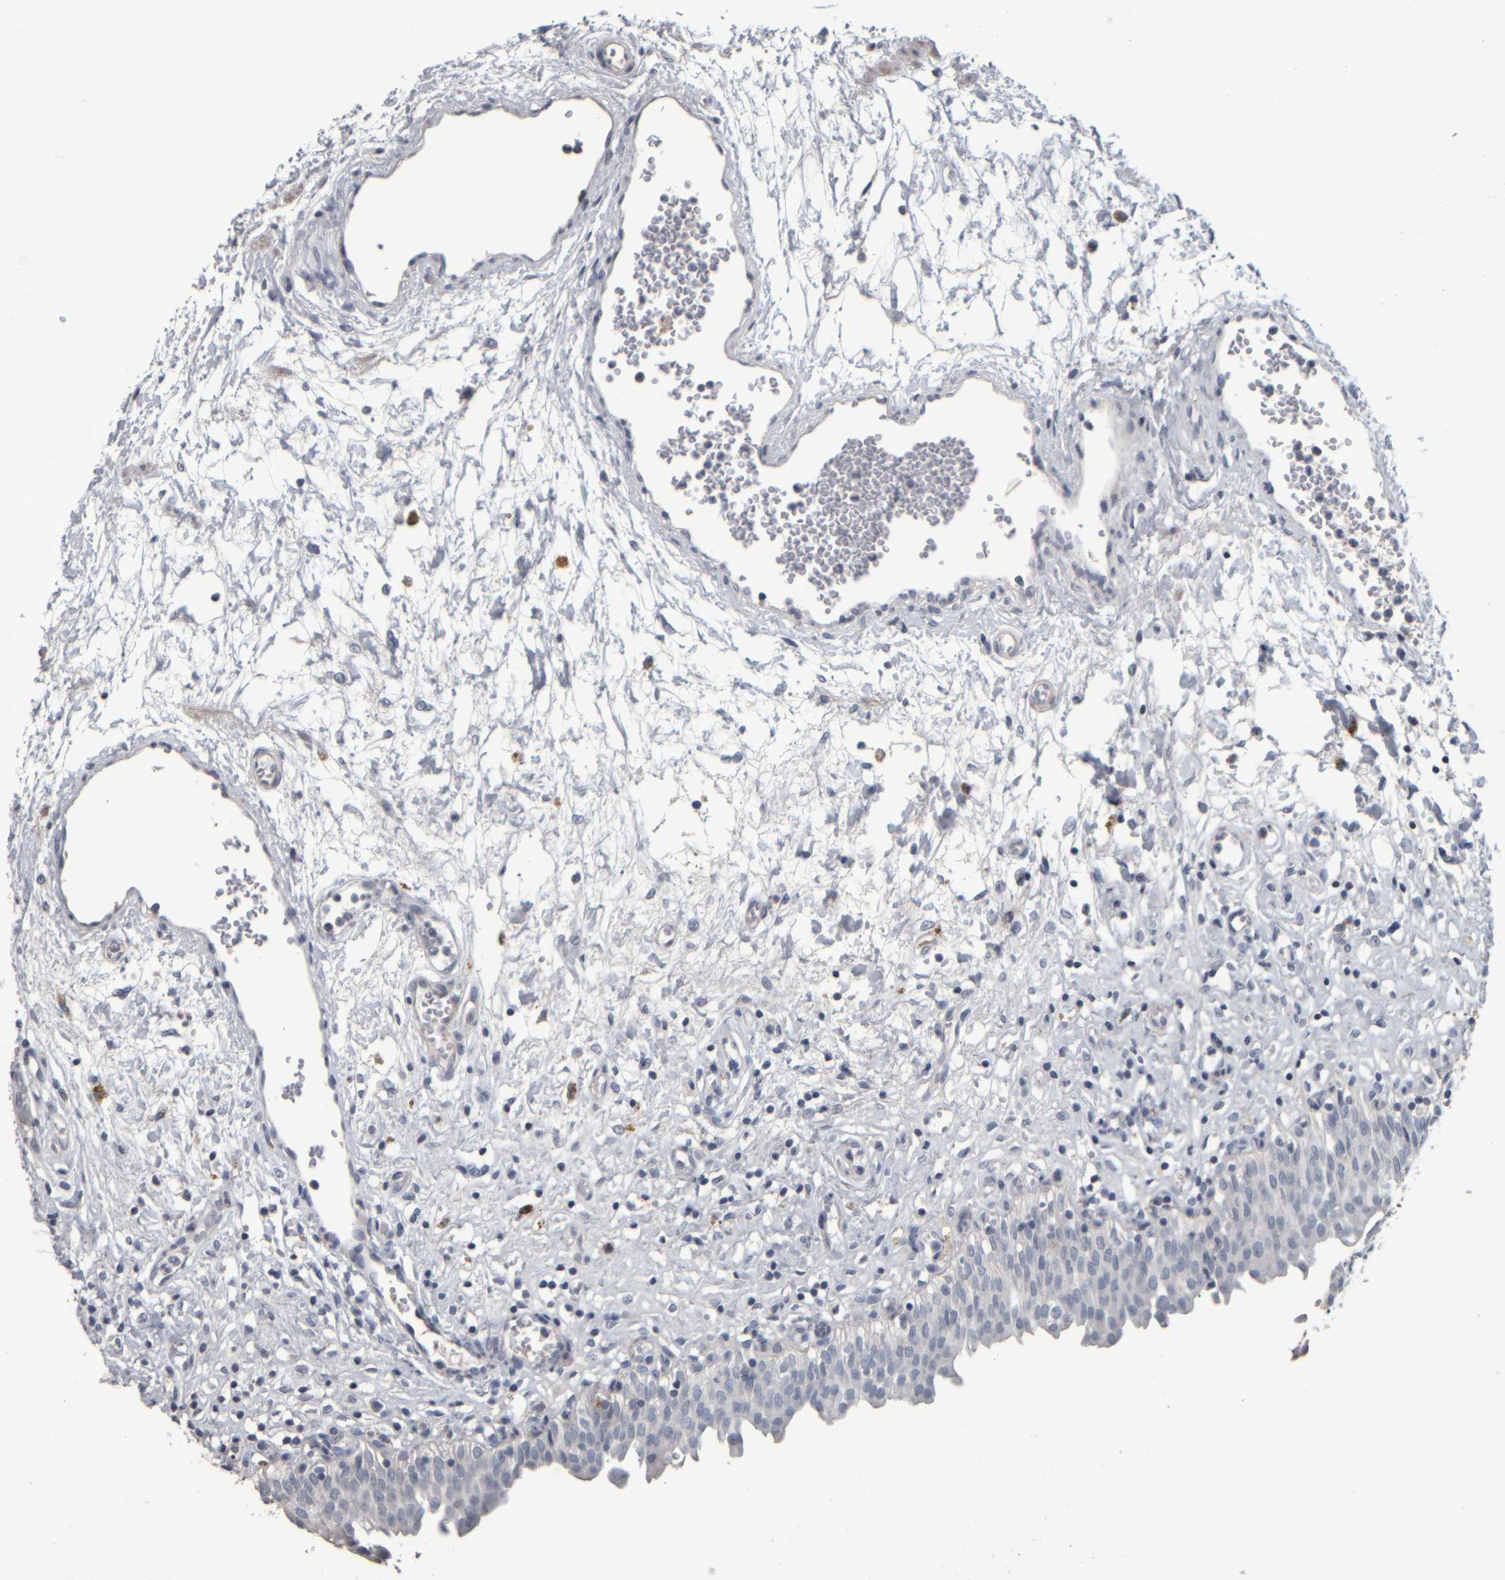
{"staining": {"intensity": "negative", "quantity": "none", "location": "none"}, "tissue": "urinary bladder", "cell_type": "Urothelial cells", "image_type": "normal", "snomed": [{"axis": "morphology", "description": "Urothelial carcinoma, High grade"}, {"axis": "topography", "description": "Urinary bladder"}], "caption": "Immunohistochemistry (IHC) photomicrograph of normal human urinary bladder stained for a protein (brown), which shows no expression in urothelial cells.", "gene": "CAVIN4", "patient": {"sex": "male", "age": 46}}